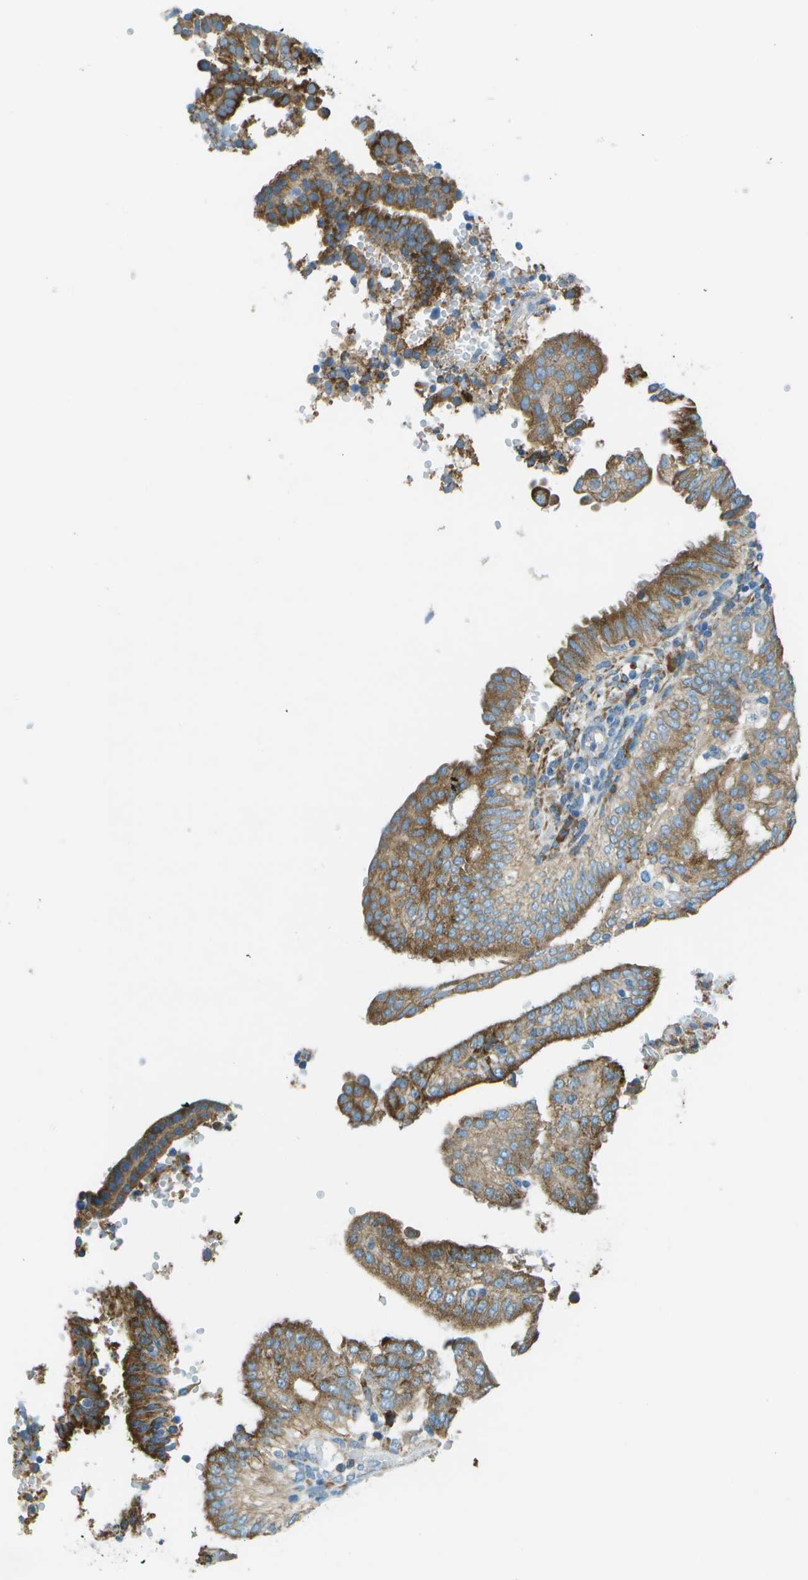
{"staining": {"intensity": "moderate", "quantity": ">75%", "location": "cytoplasmic/membranous"}, "tissue": "endometrial cancer", "cell_type": "Tumor cells", "image_type": "cancer", "snomed": [{"axis": "morphology", "description": "Adenocarcinoma, NOS"}, {"axis": "topography", "description": "Endometrium"}], "caption": "Tumor cells reveal medium levels of moderate cytoplasmic/membranous positivity in about >75% of cells in human endometrial cancer (adenocarcinoma). The staining is performed using DAB (3,3'-diaminobenzidine) brown chromogen to label protein expression. The nuclei are counter-stained blue using hematoxylin.", "gene": "KCTD3", "patient": {"sex": "female", "age": 58}}